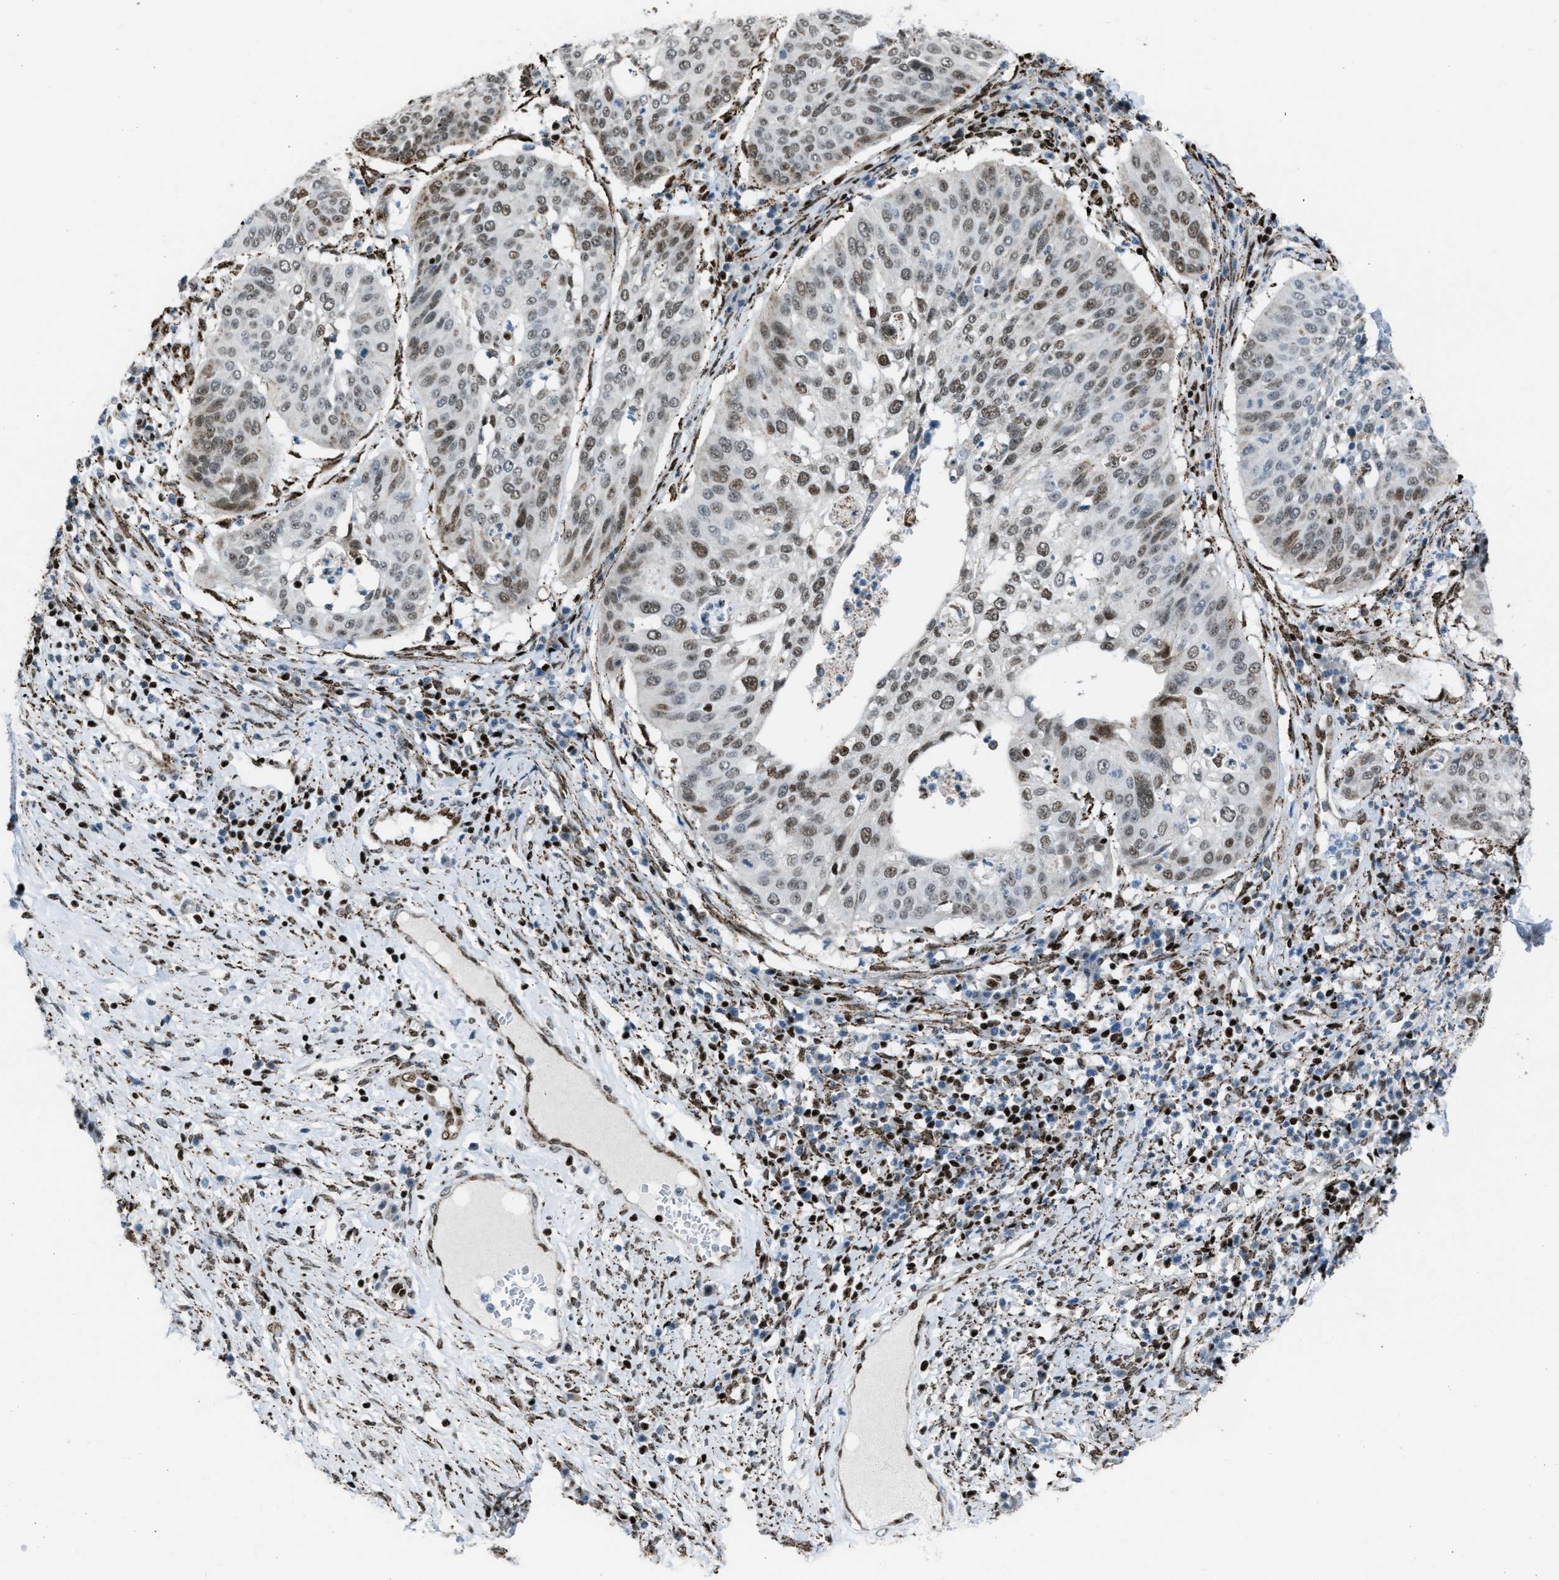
{"staining": {"intensity": "moderate", "quantity": ">75%", "location": "nuclear"}, "tissue": "cervical cancer", "cell_type": "Tumor cells", "image_type": "cancer", "snomed": [{"axis": "morphology", "description": "Normal tissue, NOS"}, {"axis": "morphology", "description": "Squamous cell carcinoma, NOS"}, {"axis": "topography", "description": "Cervix"}], "caption": "Moderate nuclear expression for a protein is present in about >75% of tumor cells of squamous cell carcinoma (cervical) using immunohistochemistry.", "gene": "SLFN5", "patient": {"sex": "female", "age": 39}}